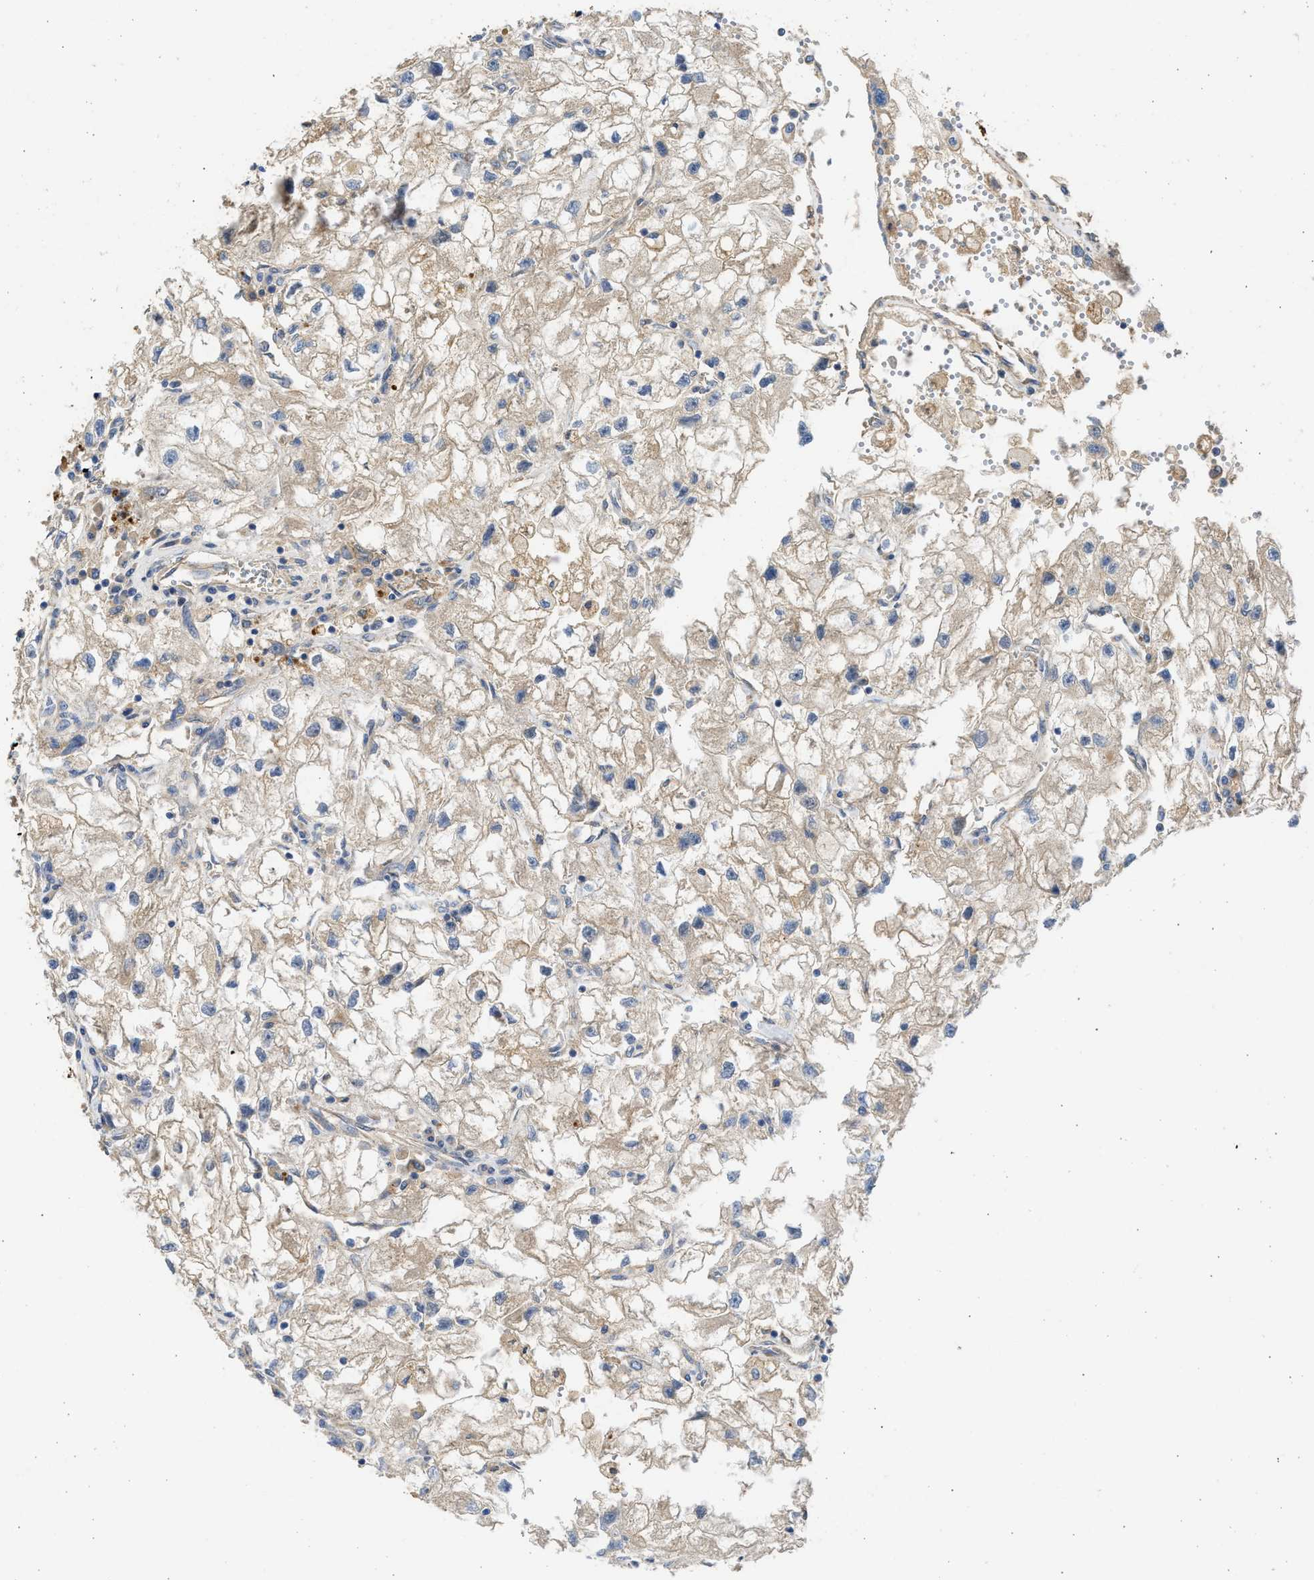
{"staining": {"intensity": "weak", "quantity": ">75%", "location": "cytoplasmic/membranous"}, "tissue": "renal cancer", "cell_type": "Tumor cells", "image_type": "cancer", "snomed": [{"axis": "morphology", "description": "Adenocarcinoma, NOS"}, {"axis": "topography", "description": "Kidney"}], "caption": "There is low levels of weak cytoplasmic/membranous positivity in tumor cells of adenocarcinoma (renal), as demonstrated by immunohistochemical staining (brown color).", "gene": "CSRNP2", "patient": {"sex": "female", "age": 70}}